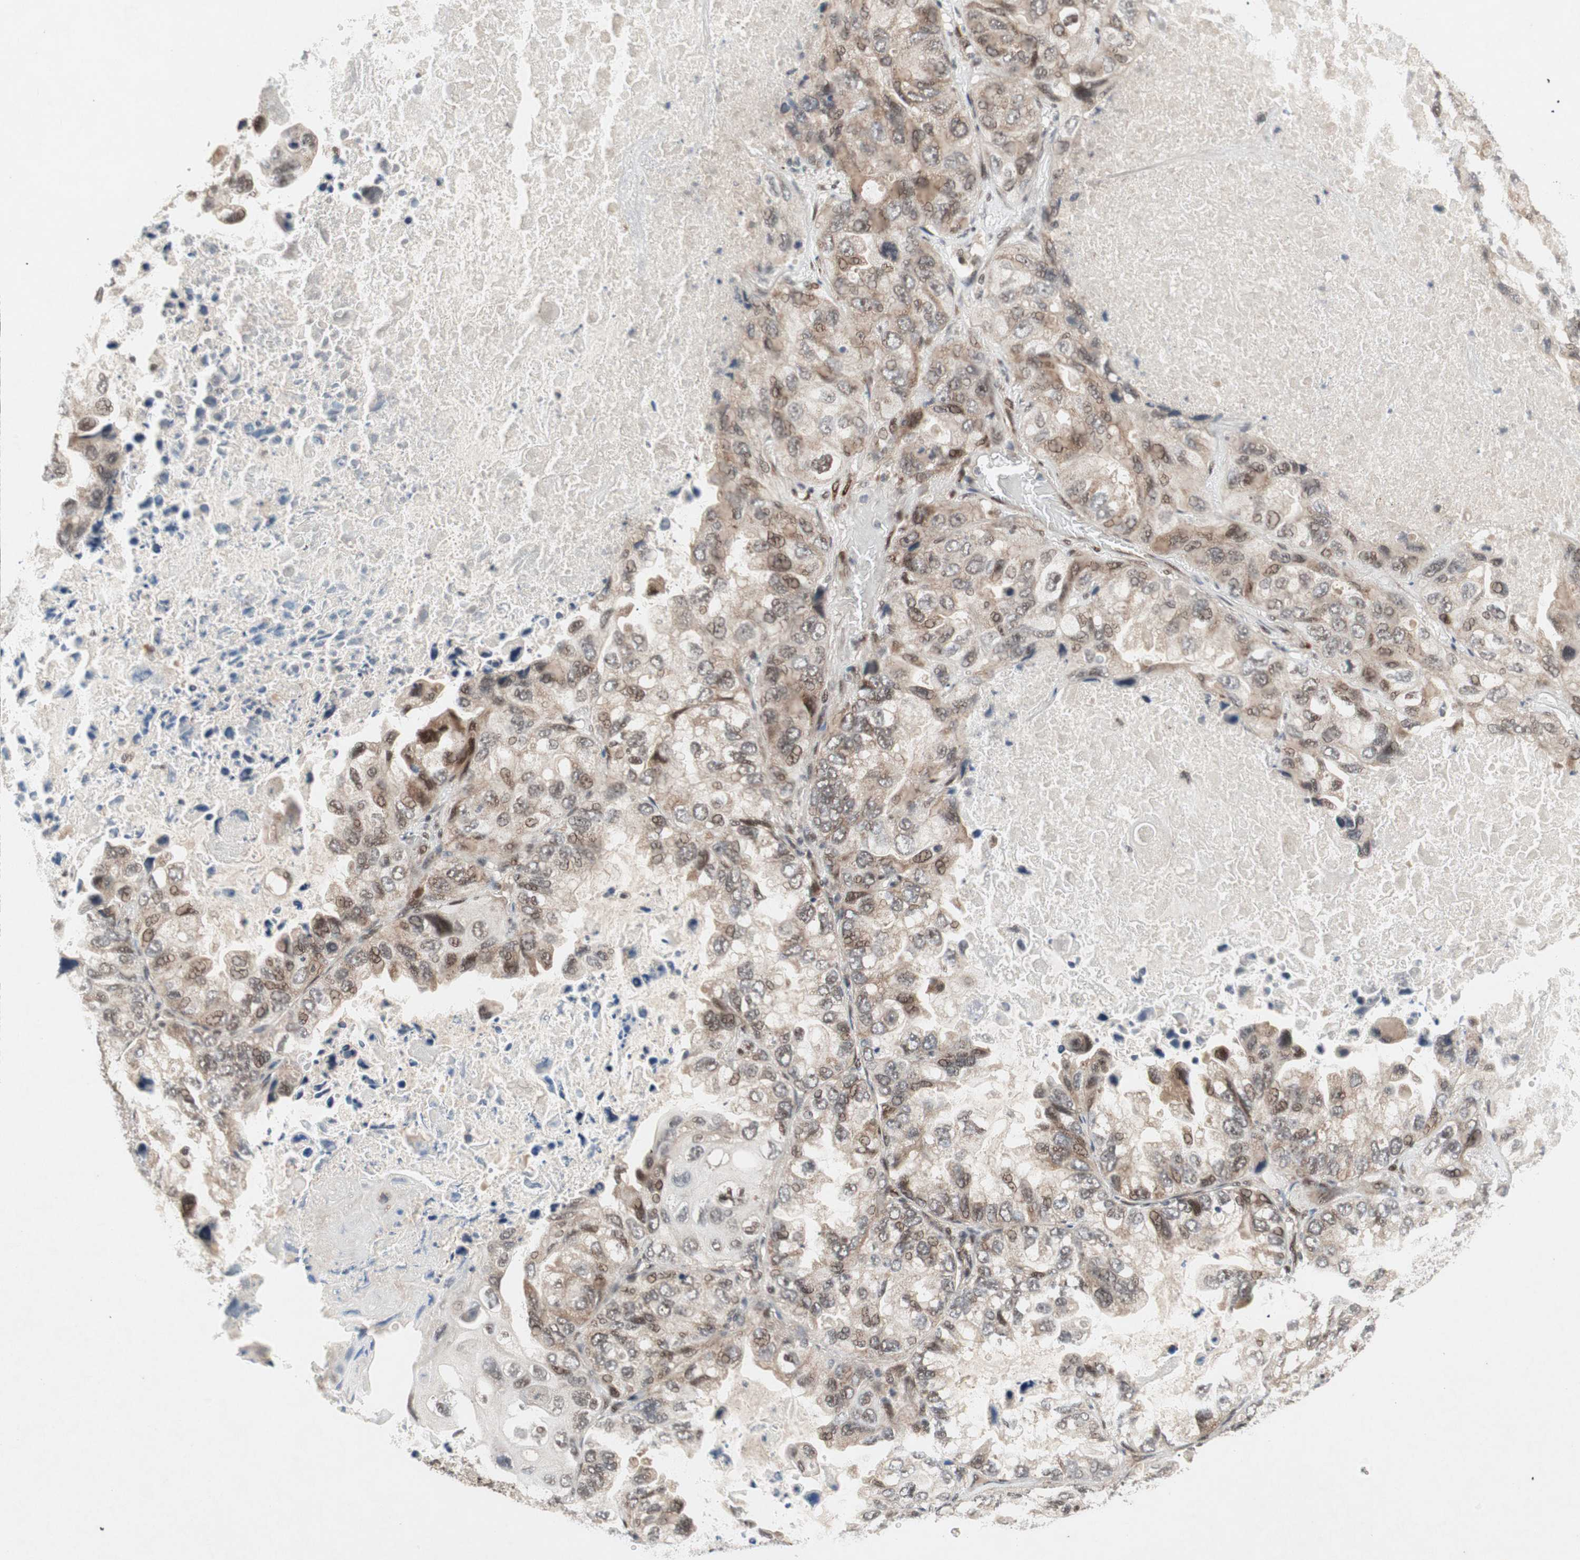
{"staining": {"intensity": "weak", "quantity": "25%-75%", "location": "cytoplasmic/membranous,nuclear"}, "tissue": "lung cancer", "cell_type": "Tumor cells", "image_type": "cancer", "snomed": [{"axis": "morphology", "description": "Squamous cell carcinoma, NOS"}, {"axis": "topography", "description": "Lung"}], "caption": "Tumor cells display low levels of weak cytoplasmic/membranous and nuclear staining in approximately 25%-75% of cells in lung cancer (squamous cell carcinoma).", "gene": "TCF12", "patient": {"sex": "female", "age": 73}}